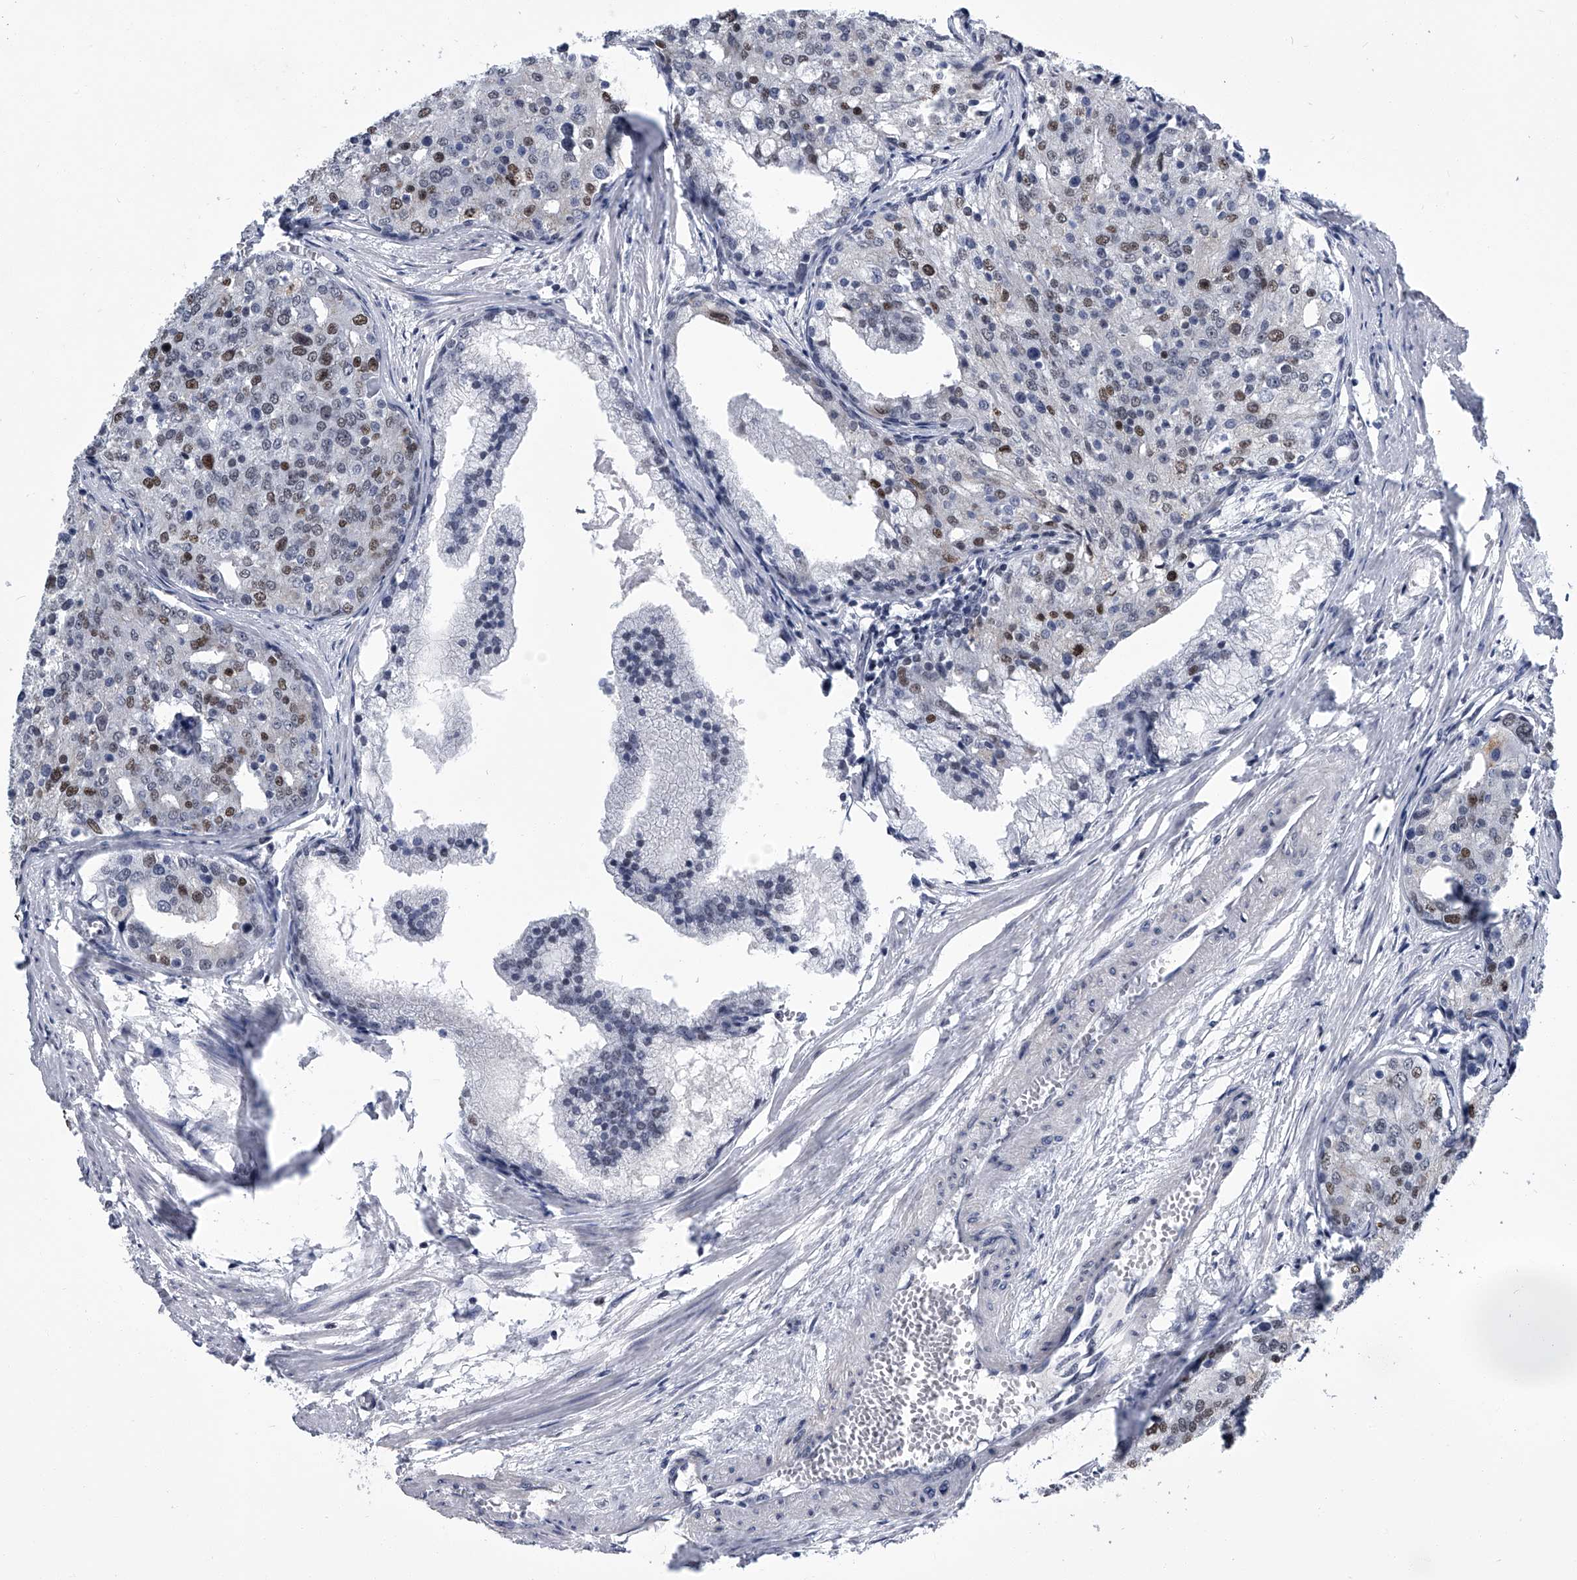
{"staining": {"intensity": "moderate", "quantity": "<25%", "location": "nuclear"}, "tissue": "prostate cancer", "cell_type": "Tumor cells", "image_type": "cancer", "snomed": [{"axis": "morphology", "description": "Adenocarcinoma, High grade"}, {"axis": "topography", "description": "Prostate"}], "caption": "This micrograph shows immunohistochemistry staining of adenocarcinoma (high-grade) (prostate), with low moderate nuclear positivity in approximately <25% of tumor cells.", "gene": "SIM2", "patient": {"sex": "male", "age": 50}}